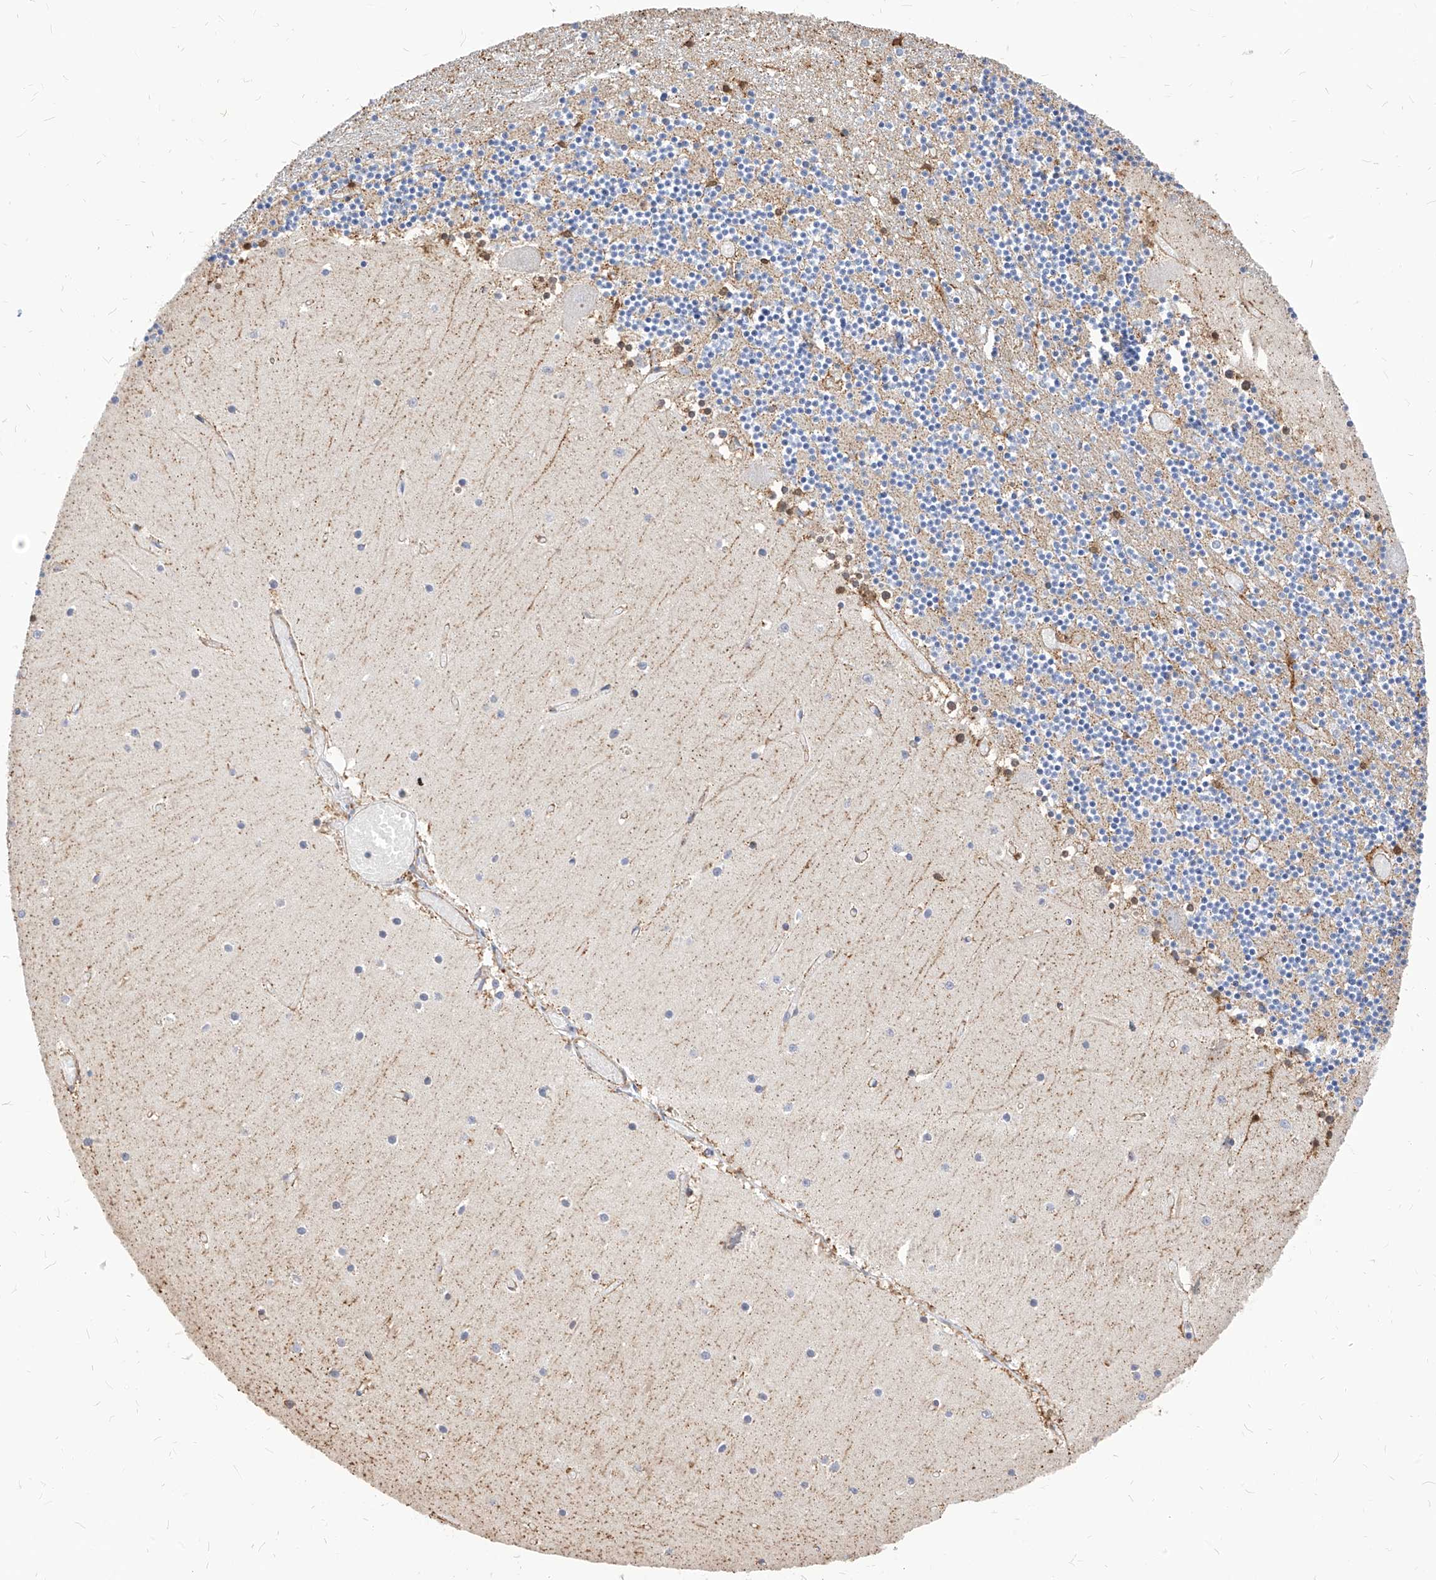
{"staining": {"intensity": "moderate", "quantity": "25%-75%", "location": "cytoplasmic/membranous"}, "tissue": "cerebellum", "cell_type": "Cells in granular layer", "image_type": "normal", "snomed": [{"axis": "morphology", "description": "Normal tissue, NOS"}, {"axis": "topography", "description": "Cerebellum"}], "caption": "Moderate cytoplasmic/membranous staining is seen in about 25%-75% of cells in granular layer in normal cerebellum. (DAB IHC, brown staining for protein, blue staining for nuclei).", "gene": "TTLL8", "patient": {"sex": "female", "age": 28}}